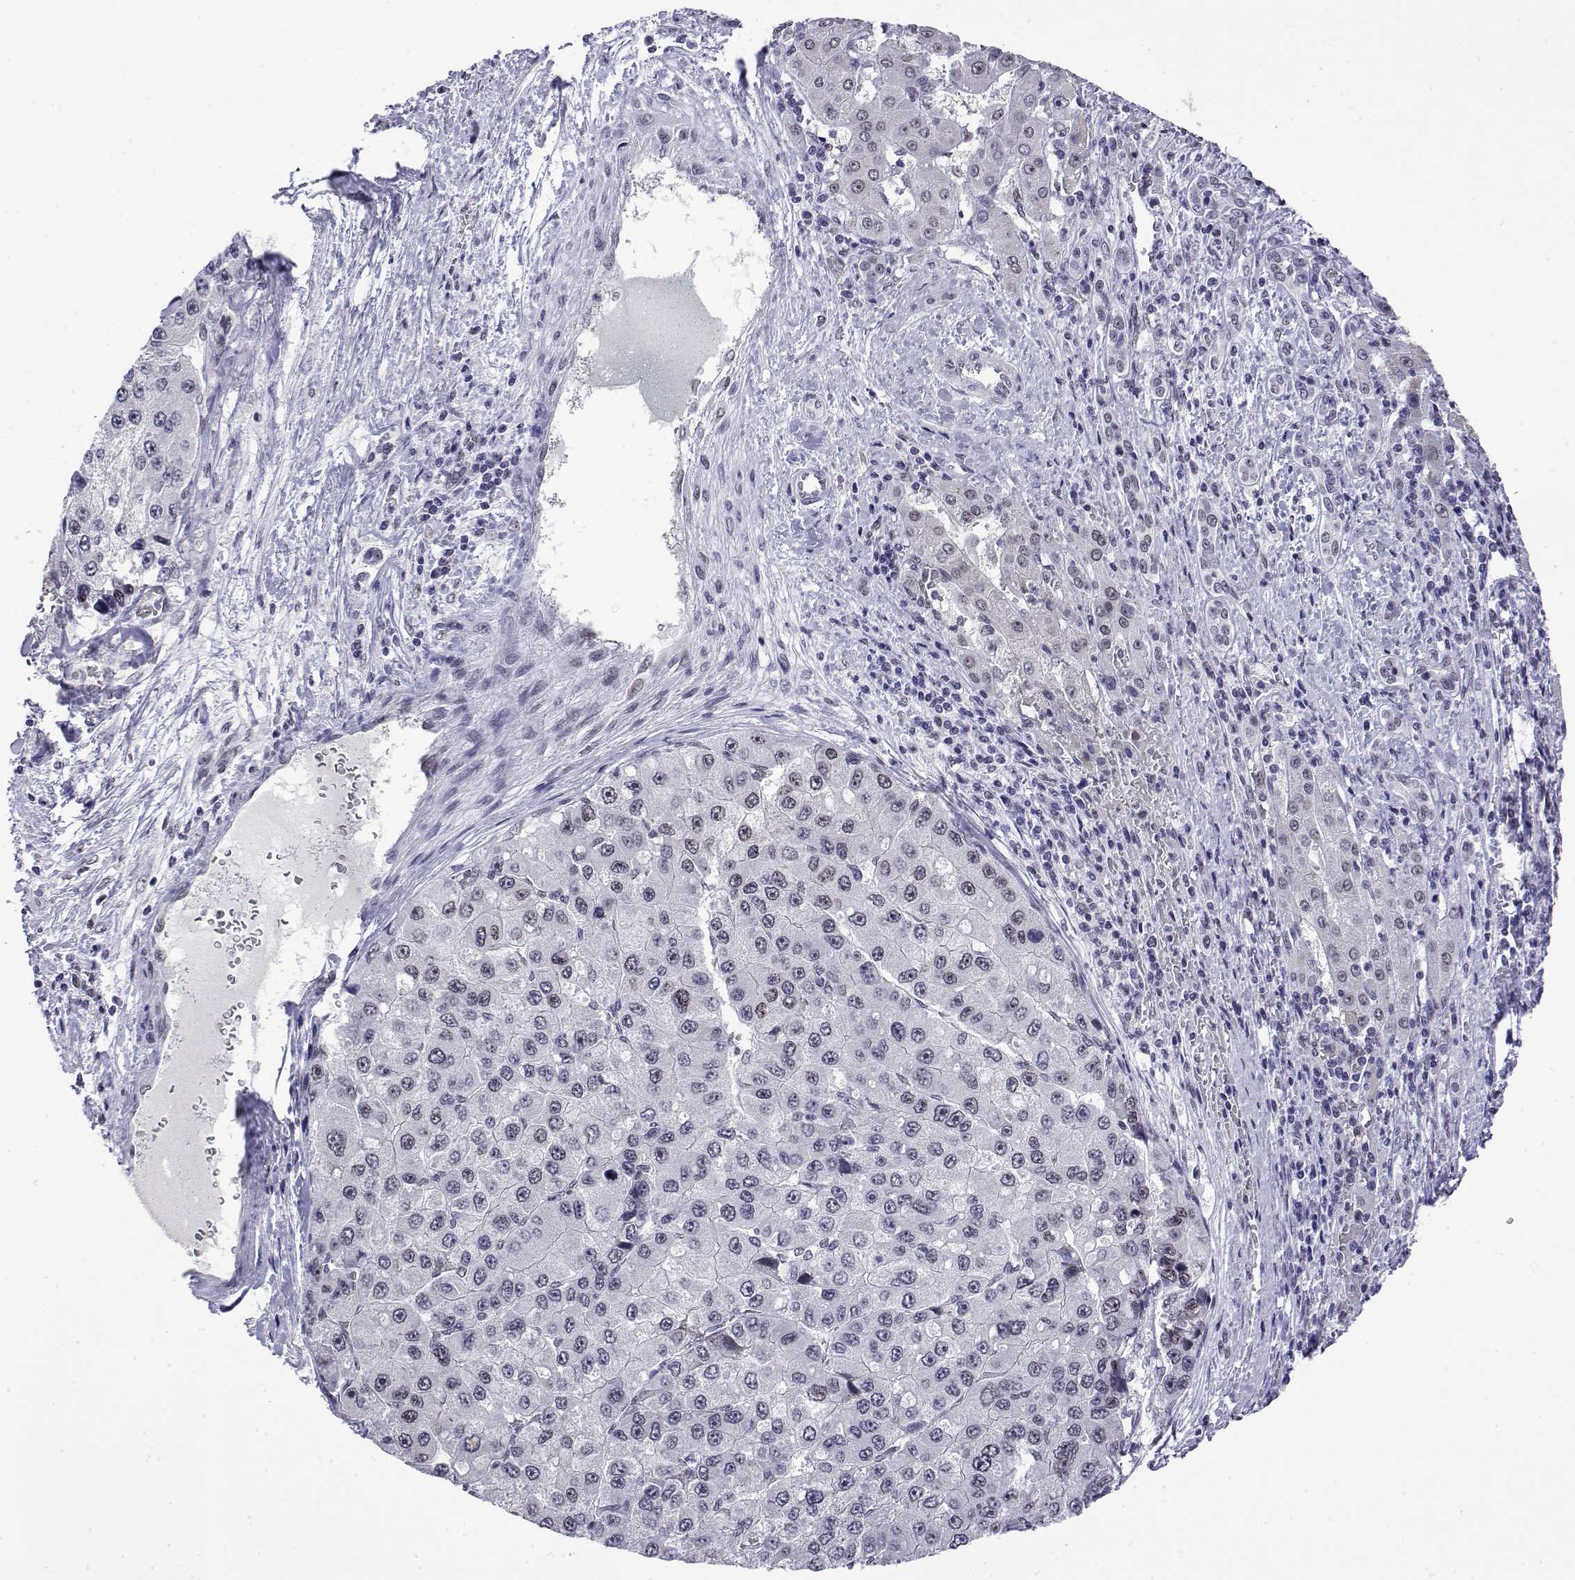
{"staining": {"intensity": "negative", "quantity": "none", "location": "none"}, "tissue": "liver cancer", "cell_type": "Tumor cells", "image_type": "cancer", "snomed": [{"axis": "morphology", "description": "Carcinoma, Hepatocellular, NOS"}, {"axis": "topography", "description": "Liver"}], "caption": "Immunohistochemistry image of neoplastic tissue: liver cancer stained with DAB (3,3'-diaminobenzidine) displays no significant protein positivity in tumor cells.", "gene": "POLDIP3", "patient": {"sex": "female", "age": 73}}